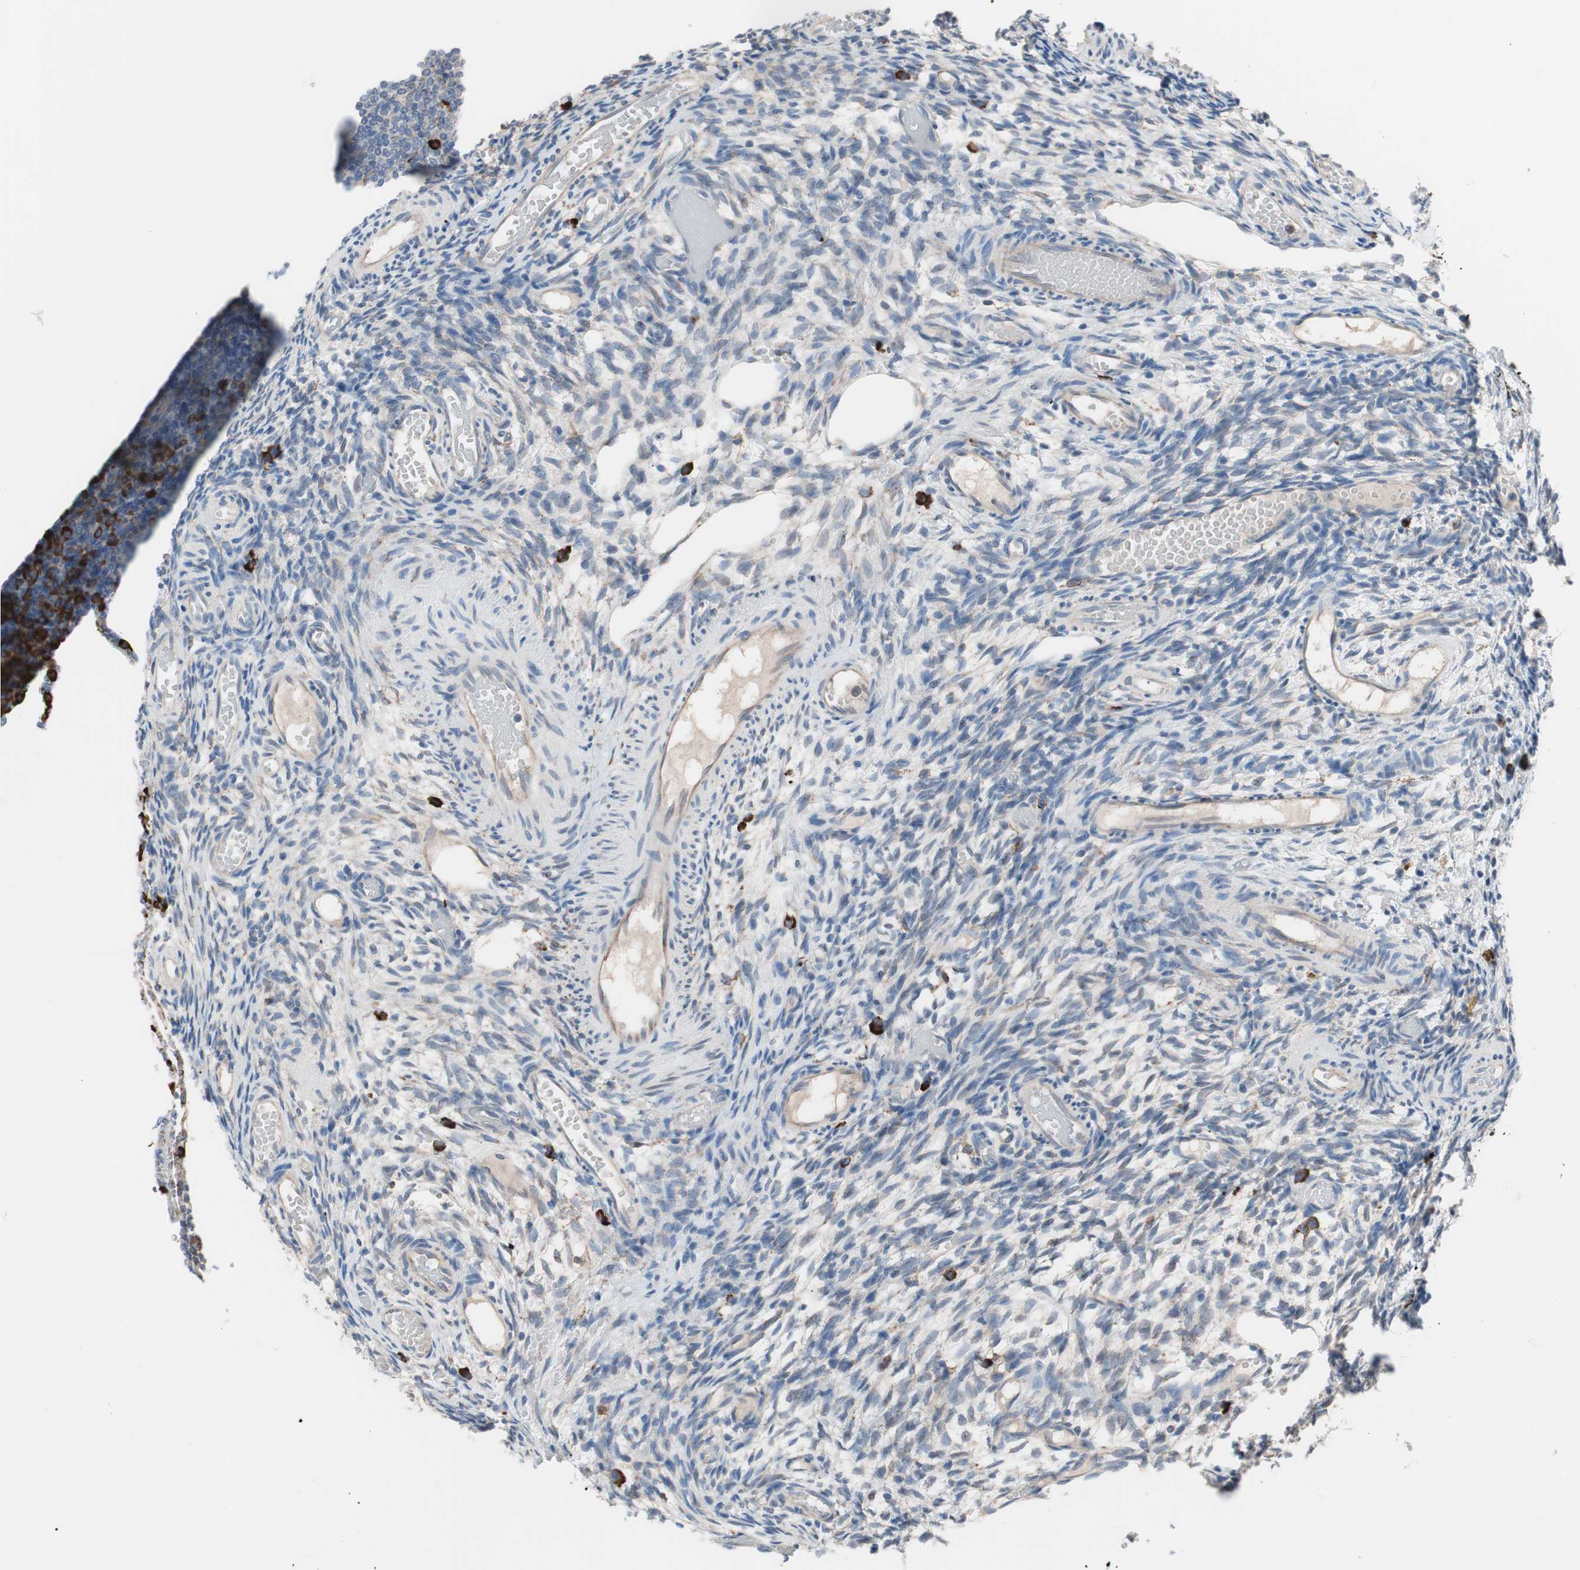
{"staining": {"intensity": "weak", "quantity": "<25%", "location": "cytoplasmic/membranous"}, "tissue": "ovary", "cell_type": "Ovarian stroma cells", "image_type": "normal", "snomed": [{"axis": "morphology", "description": "Normal tissue, NOS"}, {"axis": "topography", "description": "Ovary"}], "caption": "A micrograph of ovary stained for a protein demonstrates no brown staining in ovarian stroma cells.", "gene": "SLC27A4", "patient": {"sex": "female", "age": 35}}